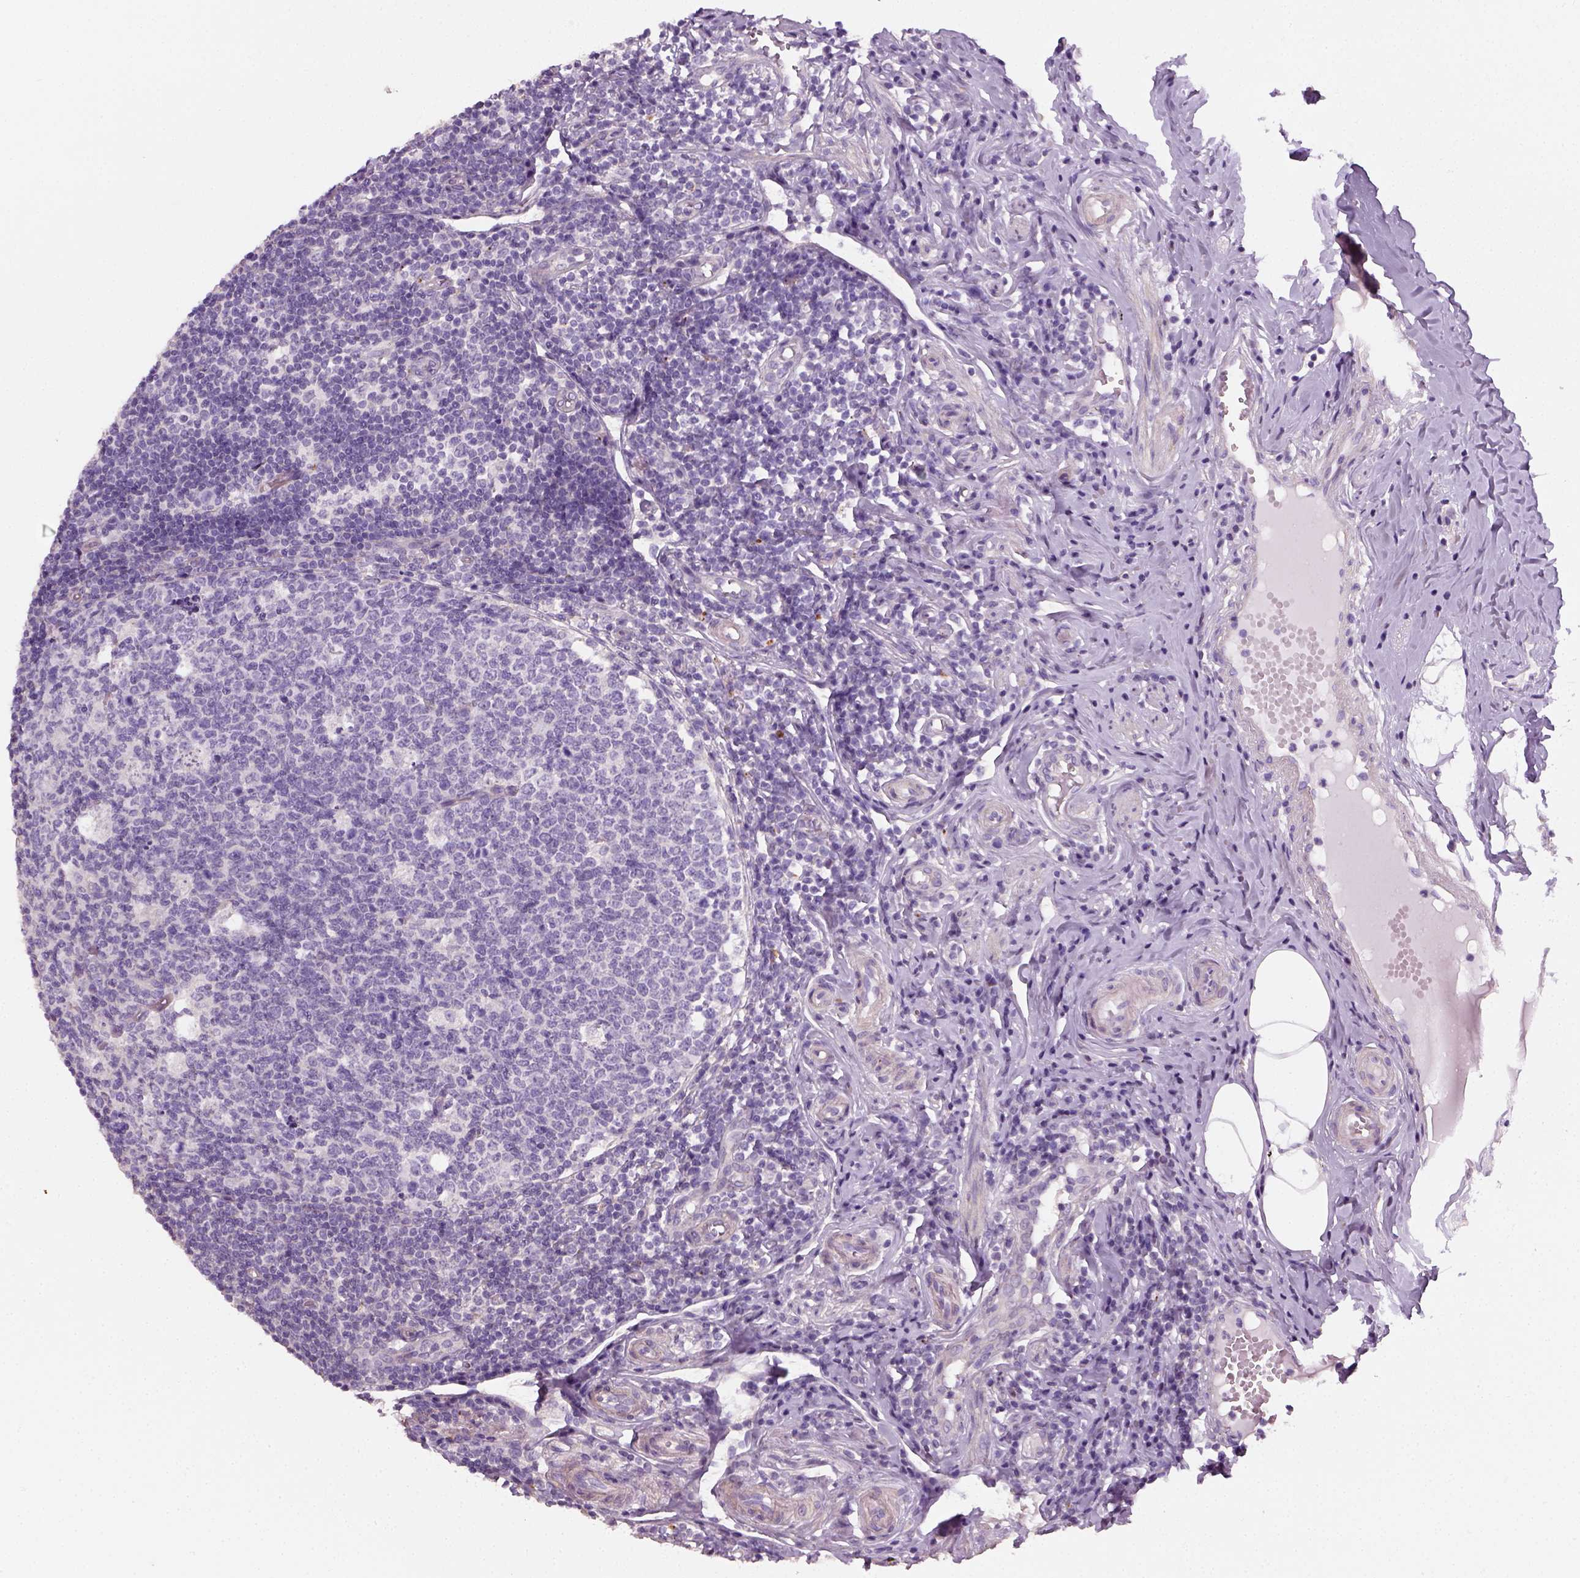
{"staining": {"intensity": "negative", "quantity": "none", "location": "none"}, "tissue": "appendix", "cell_type": "Glandular cells", "image_type": "normal", "snomed": [{"axis": "morphology", "description": "Normal tissue, NOS"}, {"axis": "topography", "description": "Appendix"}], "caption": "An immunohistochemistry (IHC) micrograph of benign appendix is shown. There is no staining in glandular cells of appendix.", "gene": "ELOVL3", "patient": {"sex": "male", "age": 18}}